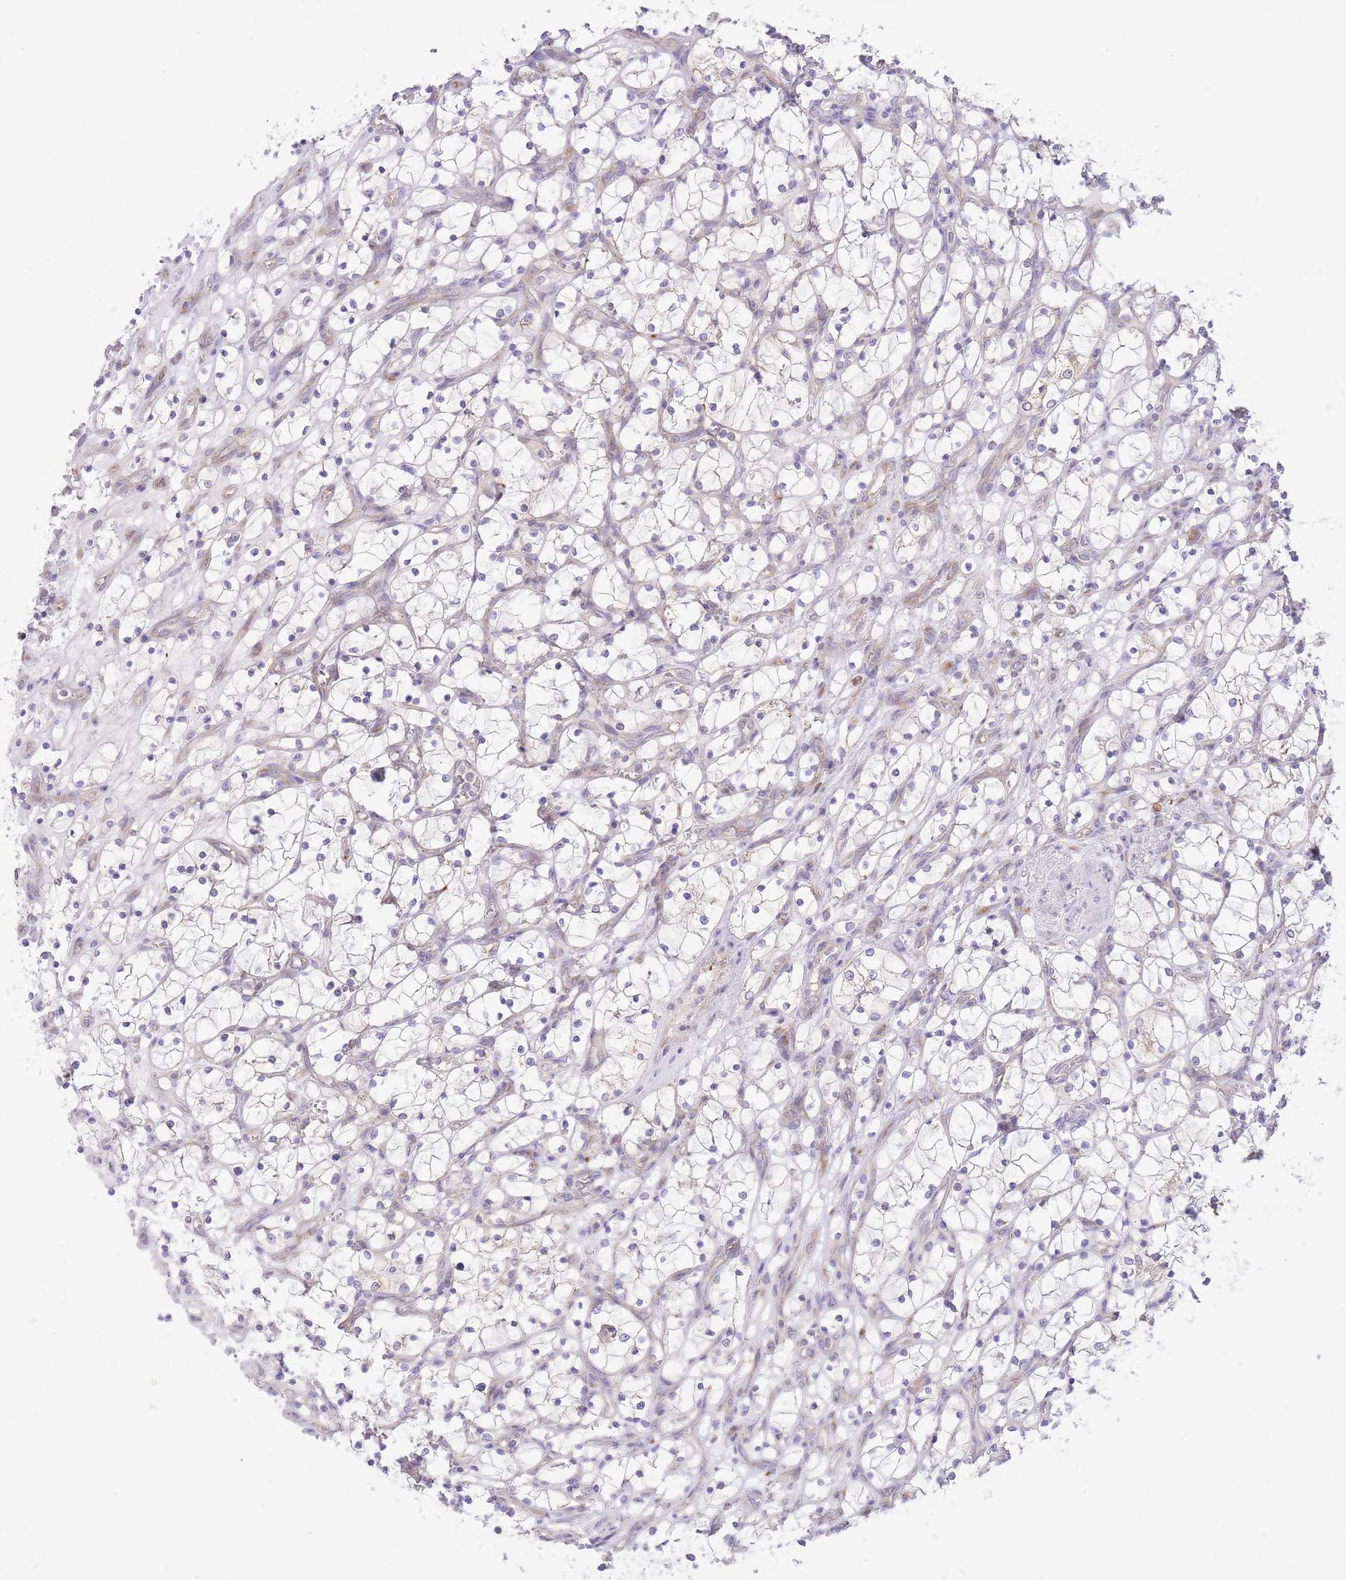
{"staining": {"intensity": "weak", "quantity": "<25%", "location": "cytoplasmic/membranous"}, "tissue": "renal cancer", "cell_type": "Tumor cells", "image_type": "cancer", "snomed": [{"axis": "morphology", "description": "Adenocarcinoma, NOS"}, {"axis": "topography", "description": "Kidney"}], "caption": "Human adenocarcinoma (renal) stained for a protein using IHC reveals no expression in tumor cells.", "gene": "BOLA2B", "patient": {"sex": "female", "age": 69}}